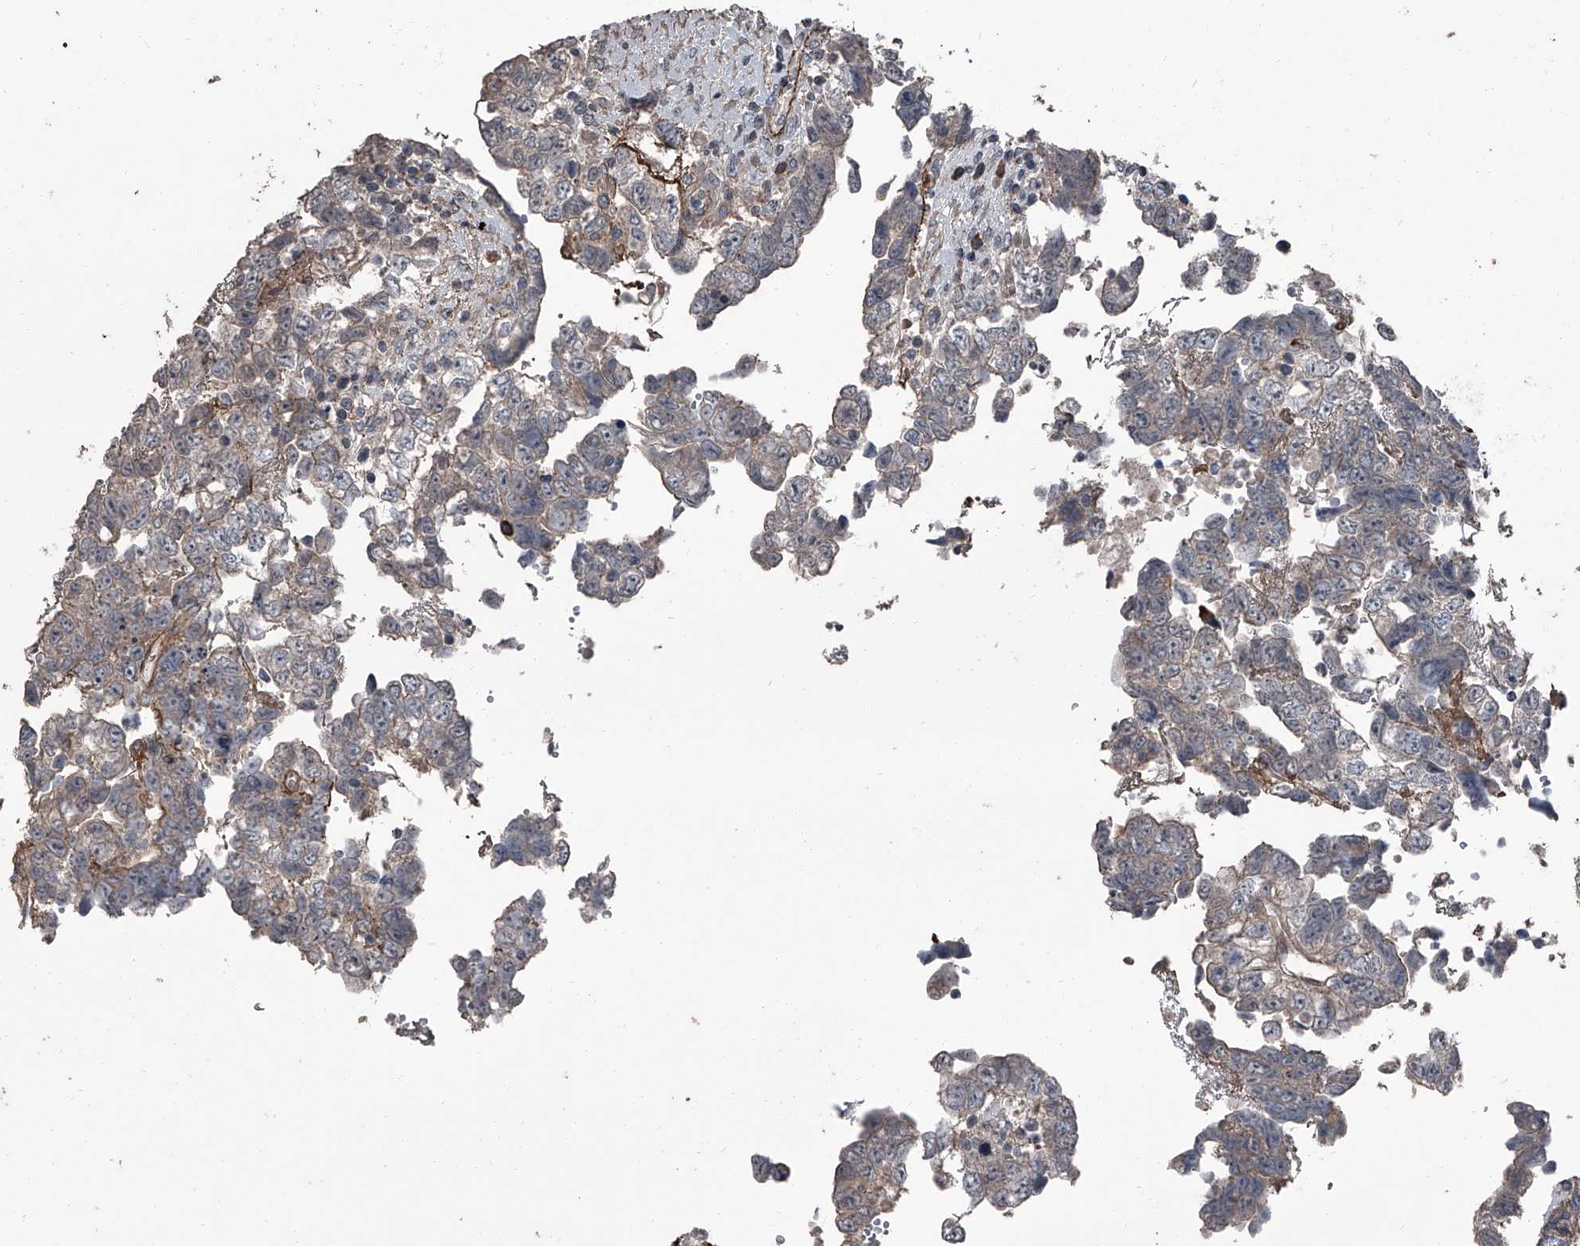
{"staining": {"intensity": "weak", "quantity": "<25%", "location": "cytoplasmic/membranous"}, "tissue": "testis cancer", "cell_type": "Tumor cells", "image_type": "cancer", "snomed": [{"axis": "morphology", "description": "Carcinoma, Embryonal, NOS"}, {"axis": "topography", "description": "Testis"}], "caption": "Immunohistochemistry histopathology image of testis cancer (embryonal carcinoma) stained for a protein (brown), which shows no expression in tumor cells.", "gene": "OARD1", "patient": {"sex": "male", "age": 37}}